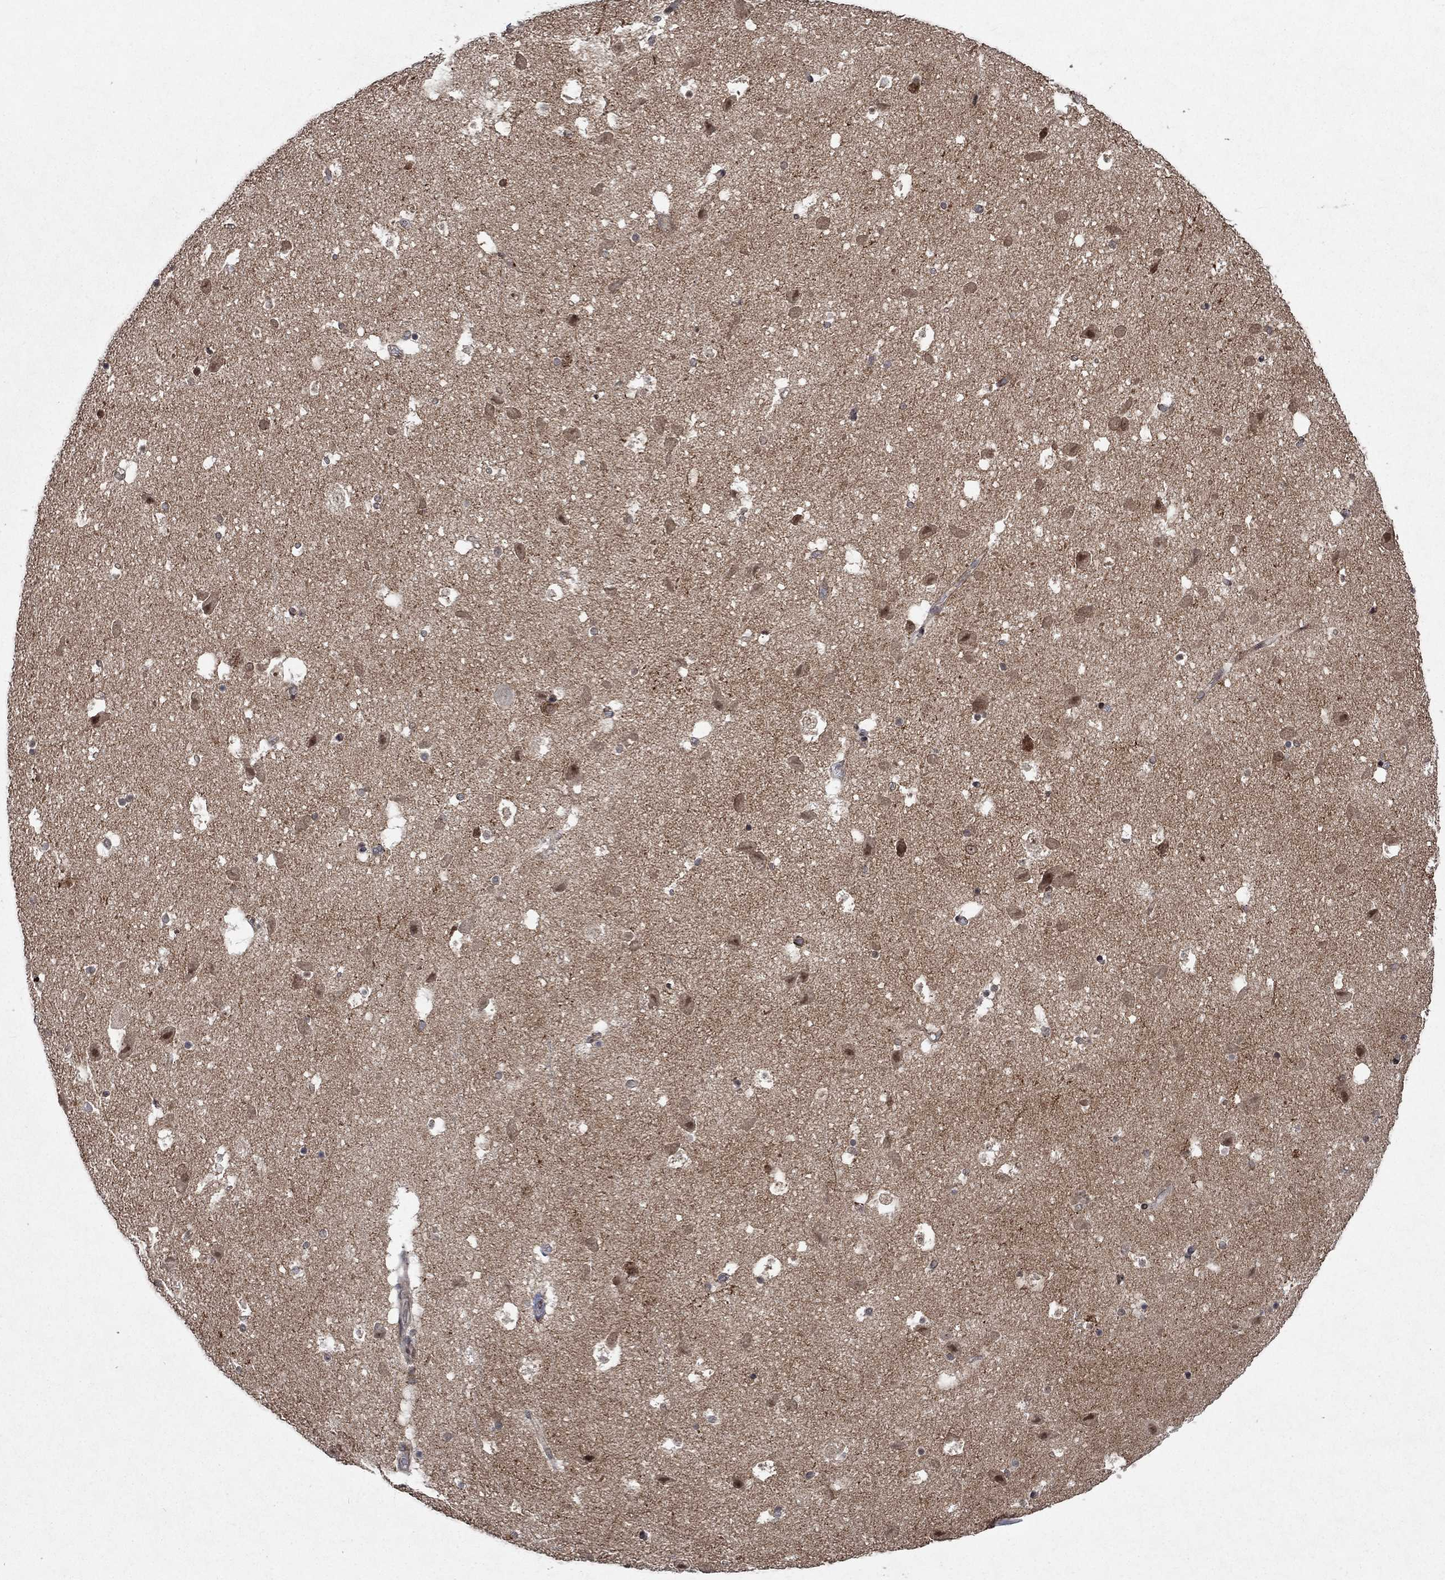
{"staining": {"intensity": "moderate", "quantity": "<25%", "location": "nuclear"}, "tissue": "hippocampus", "cell_type": "Glial cells", "image_type": "normal", "snomed": [{"axis": "morphology", "description": "Normal tissue, NOS"}, {"axis": "topography", "description": "Hippocampus"}], "caption": "Immunohistochemistry photomicrograph of normal hippocampus: hippocampus stained using IHC exhibits low levels of moderate protein expression localized specifically in the nuclear of glial cells, appearing as a nuclear brown color.", "gene": "PPP1R9A", "patient": {"sex": "male", "age": 51}}